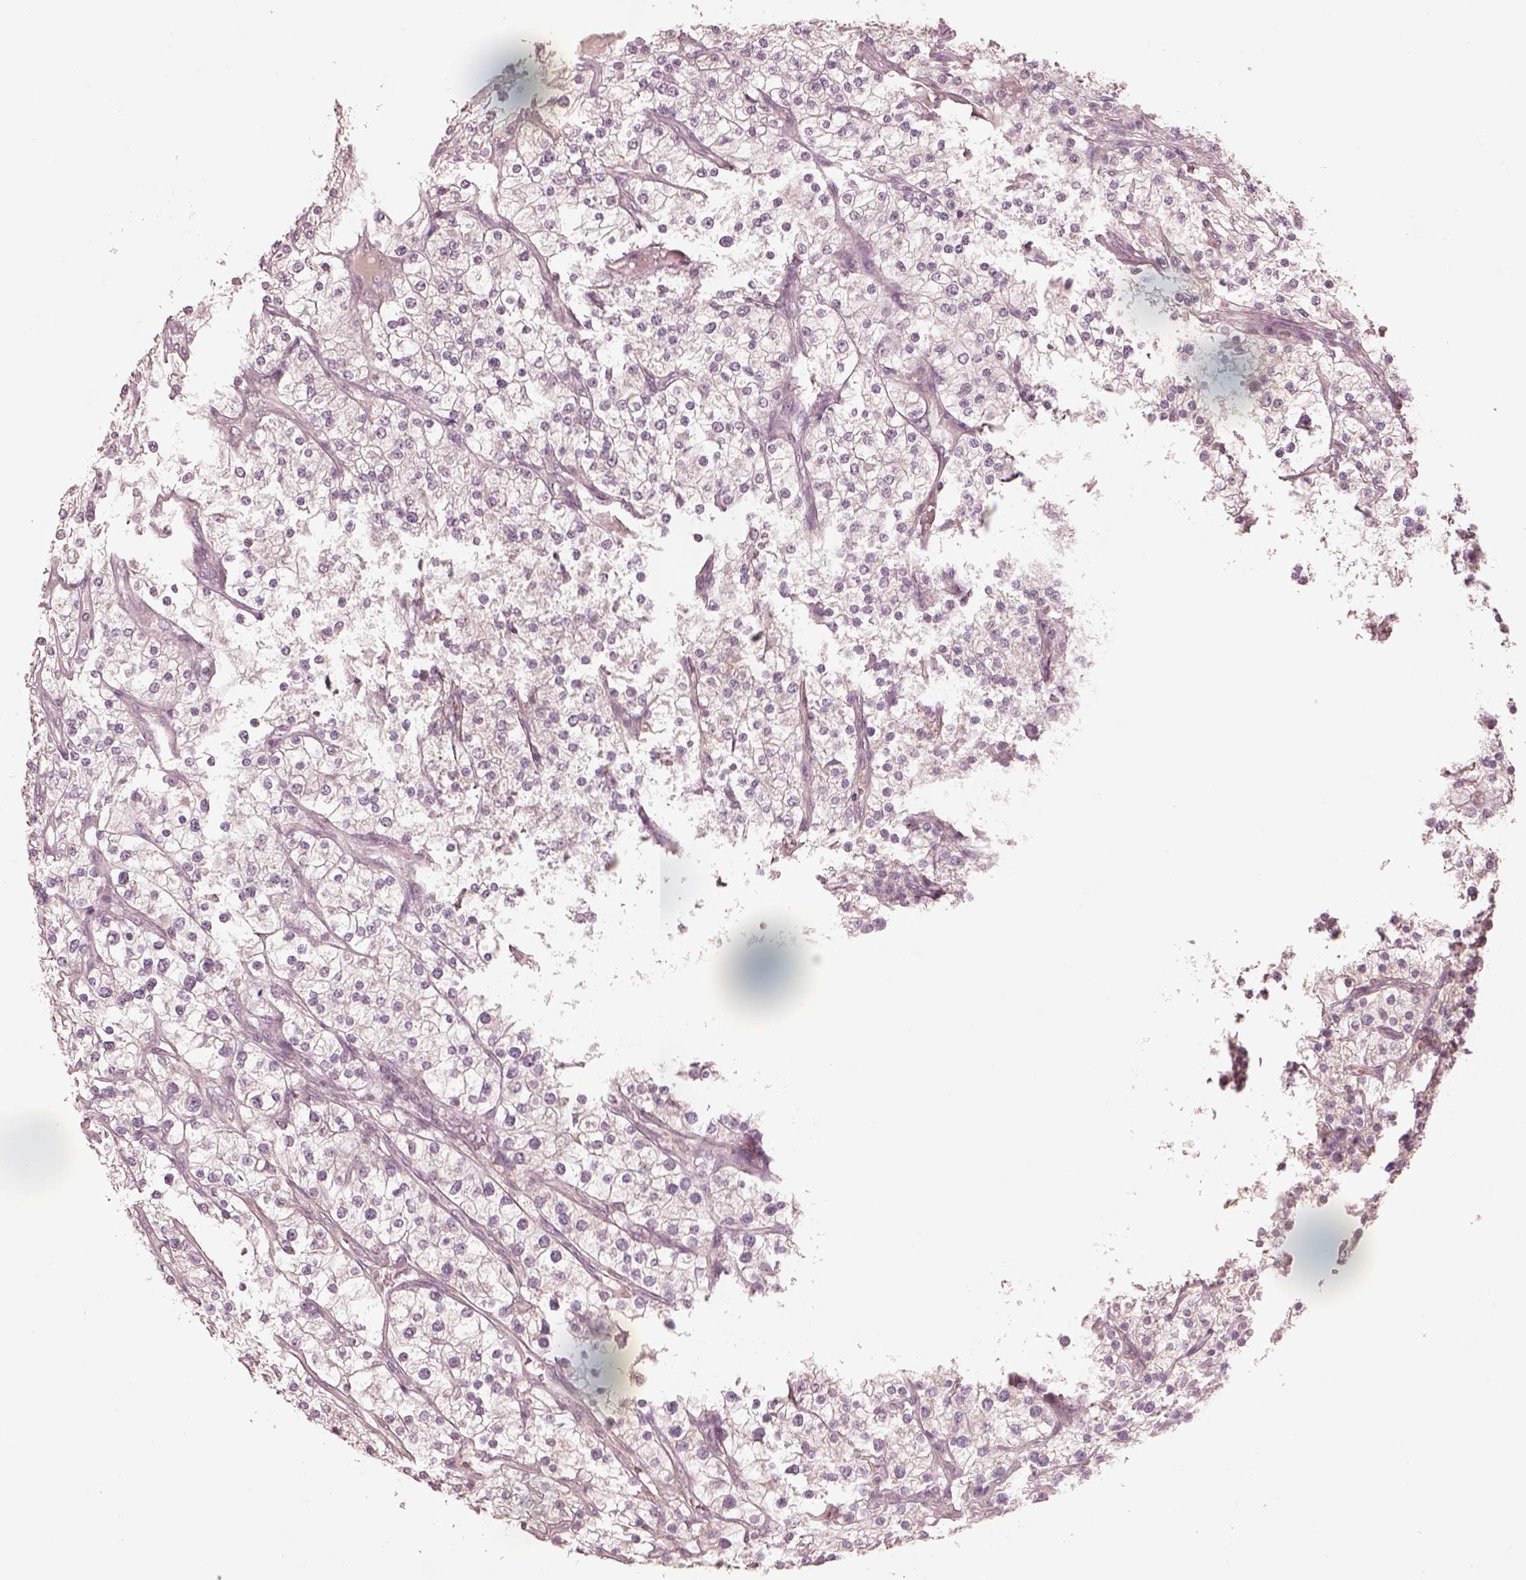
{"staining": {"intensity": "negative", "quantity": "none", "location": "none"}, "tissue": "renal cancer", "cell_type": "Tumor cells", "image_type": "cancer", "snomed": [{"axis": "morphology", "description": "Adenocarcinoma, NOS"}, {"axis": "topography", "description": "Kidney"}], "caption": "Human renal adenocarcinoma stained for a protein using IHC demonstrates no expression in tumor cells.", "gene": "PRKACG", "patient": {"sex": "male", "age": 80}}